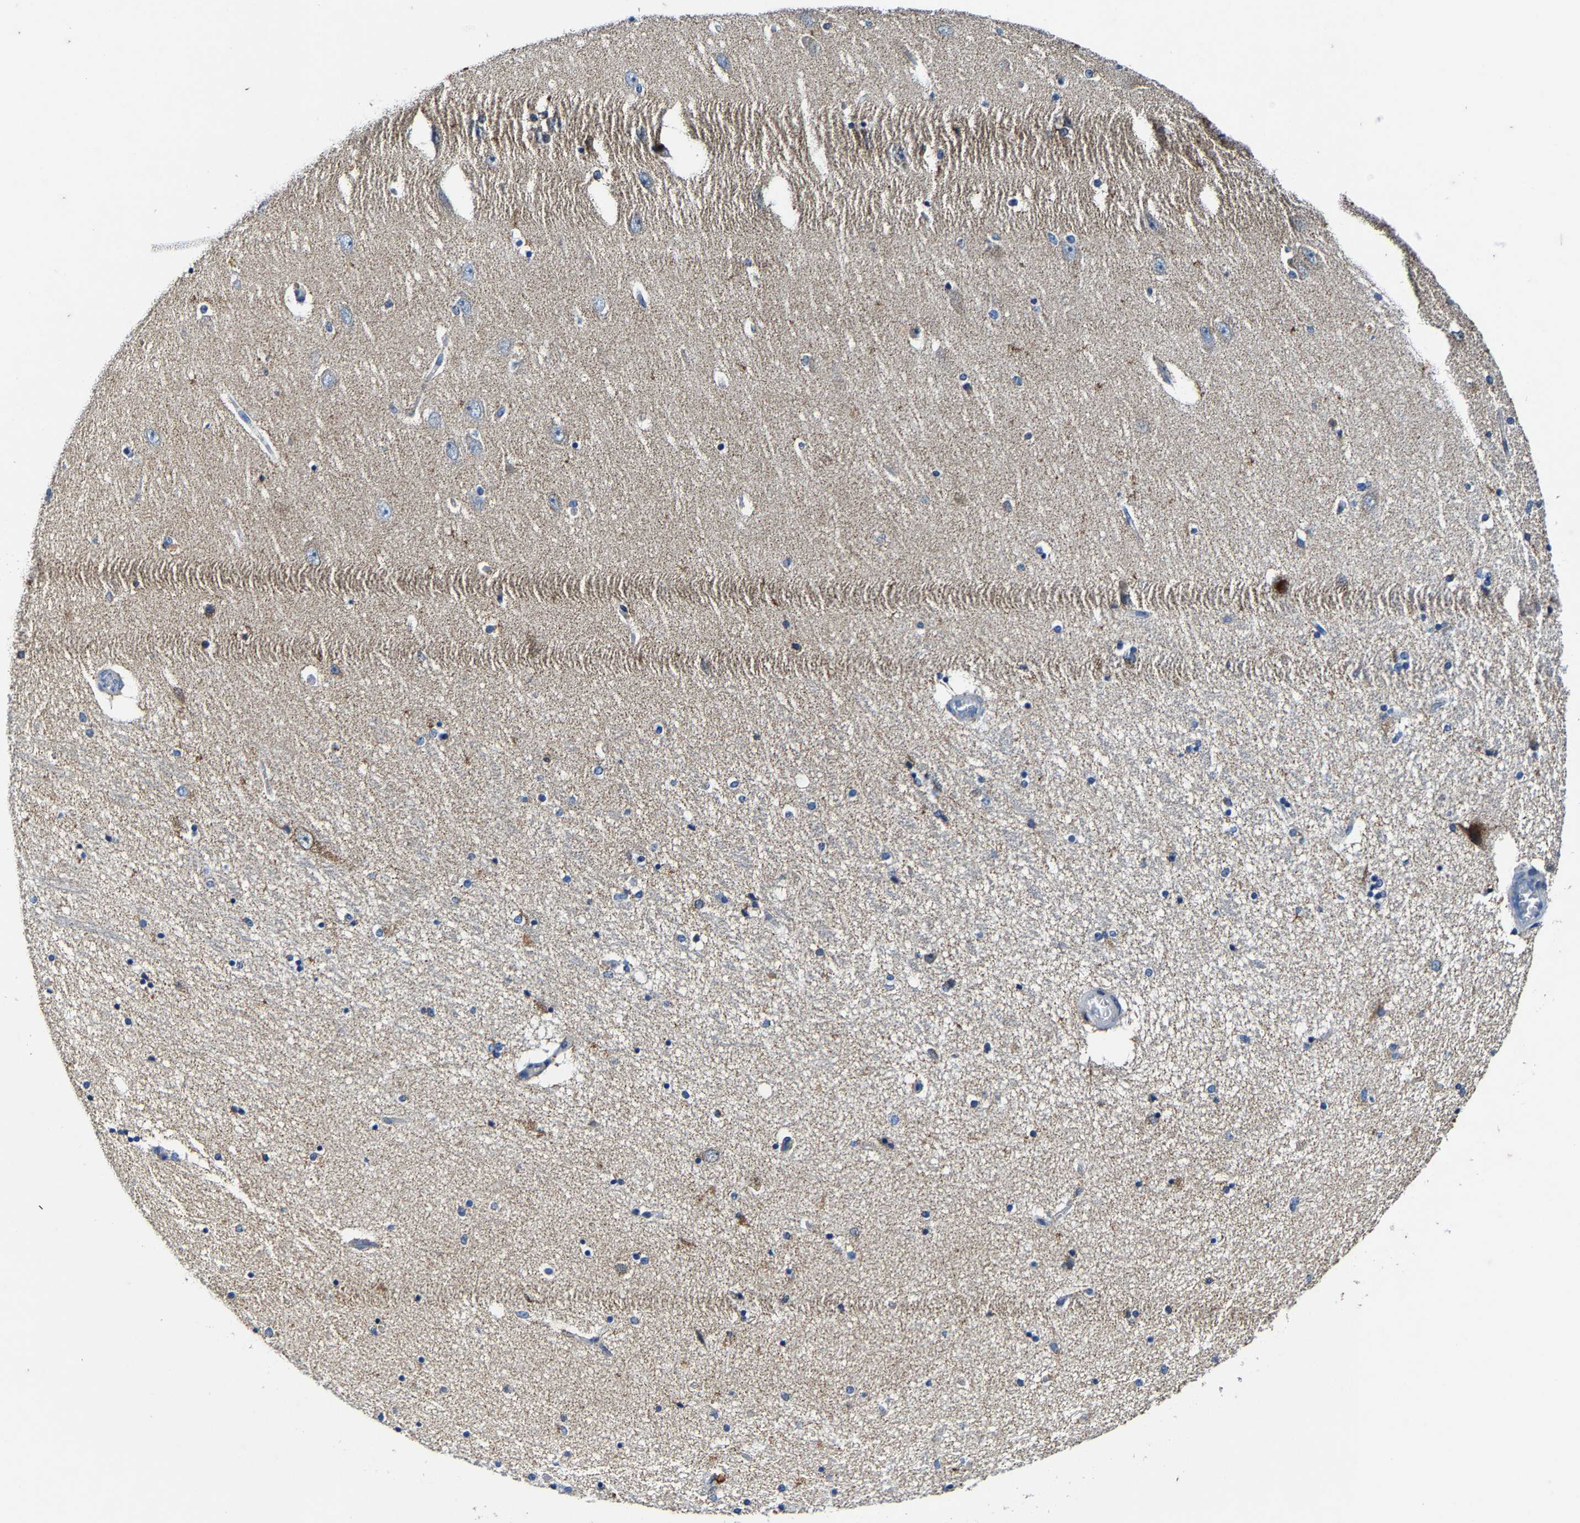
{"staining": {"intensity": "negative", "quantity": "none", "location": "none"}, "tissue": "hippocampus", "cell_type": "Glial cells", "image_type": "normal", "snomed": [{"axis": "morphology", "description": "Normal tissue, NOS"}, {"axis": "topography", "description": "Hippocampus"}], "caption": "Immunohistochemistry histopathology image of unremarkable human hippocampus stained for a protein (brown), which displays no staining in glial cells.", "gene": "SLC25A25", "patient": {"sex": "female", "age": 54}}